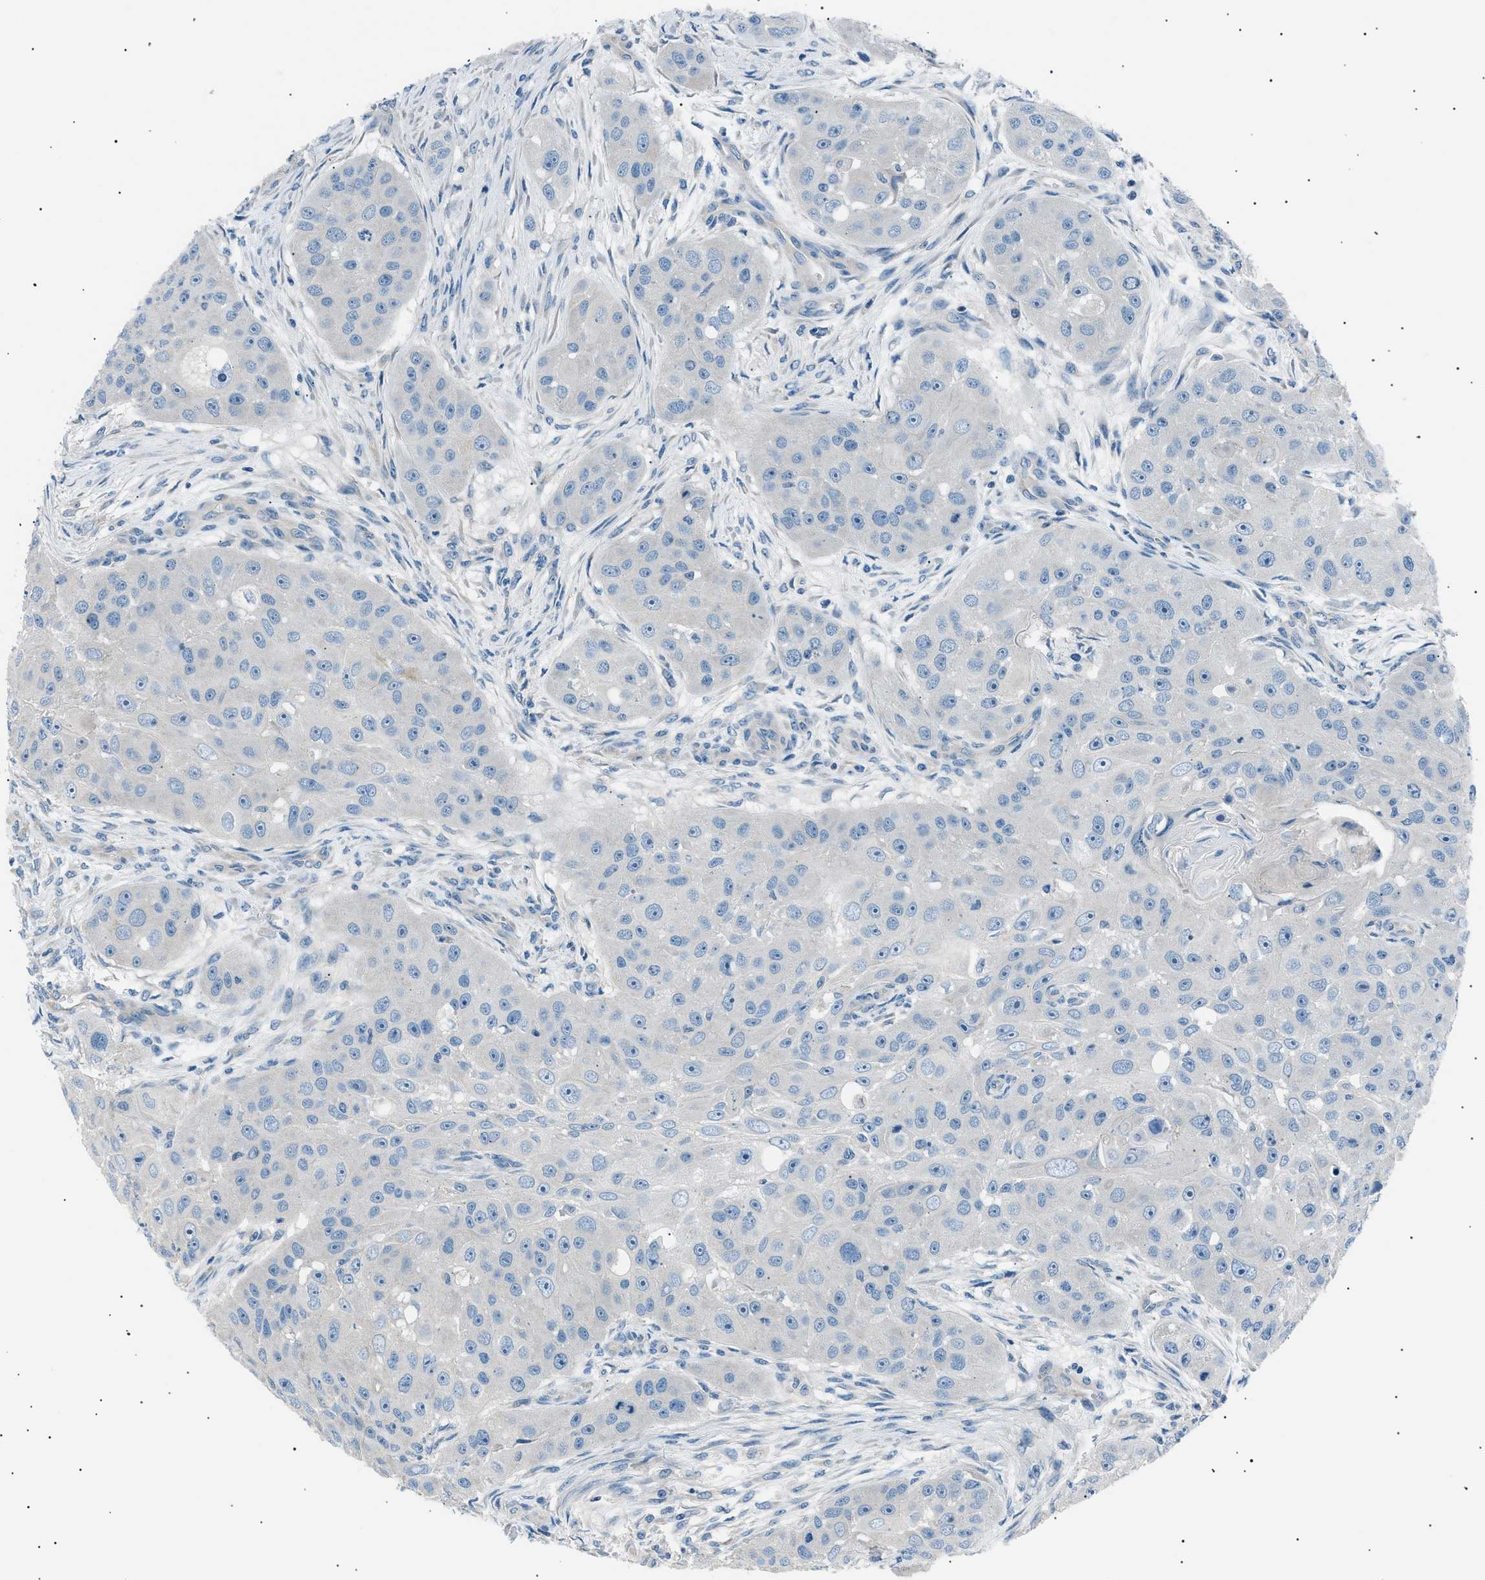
{"staining": {"intensity": "negative", "quantity": "none", "location": "none"}, "tissue": "head and neck cancer", "cell_type": "Tumor cells", "image_type": "cancer", "snomed": [{"axis": "morphology", "description": "Normal tissue, NOS"}, {"axis": "morphology", "description": "Squamous cell carcinoma, NOS"}, {"axis": "topography", "description": "Skeletal muscle"}, {"axis": "topography", "description": "Head-Neck"}], "caption": "Immunohistochemistry (IHC) micrograph of human squamous cell carcinoma (head and neck) stained for a protein (brown), which displays no staining in tumor cells.", "gene": "LRRC37B", "patient": {"sex": "male", "age": 51}}